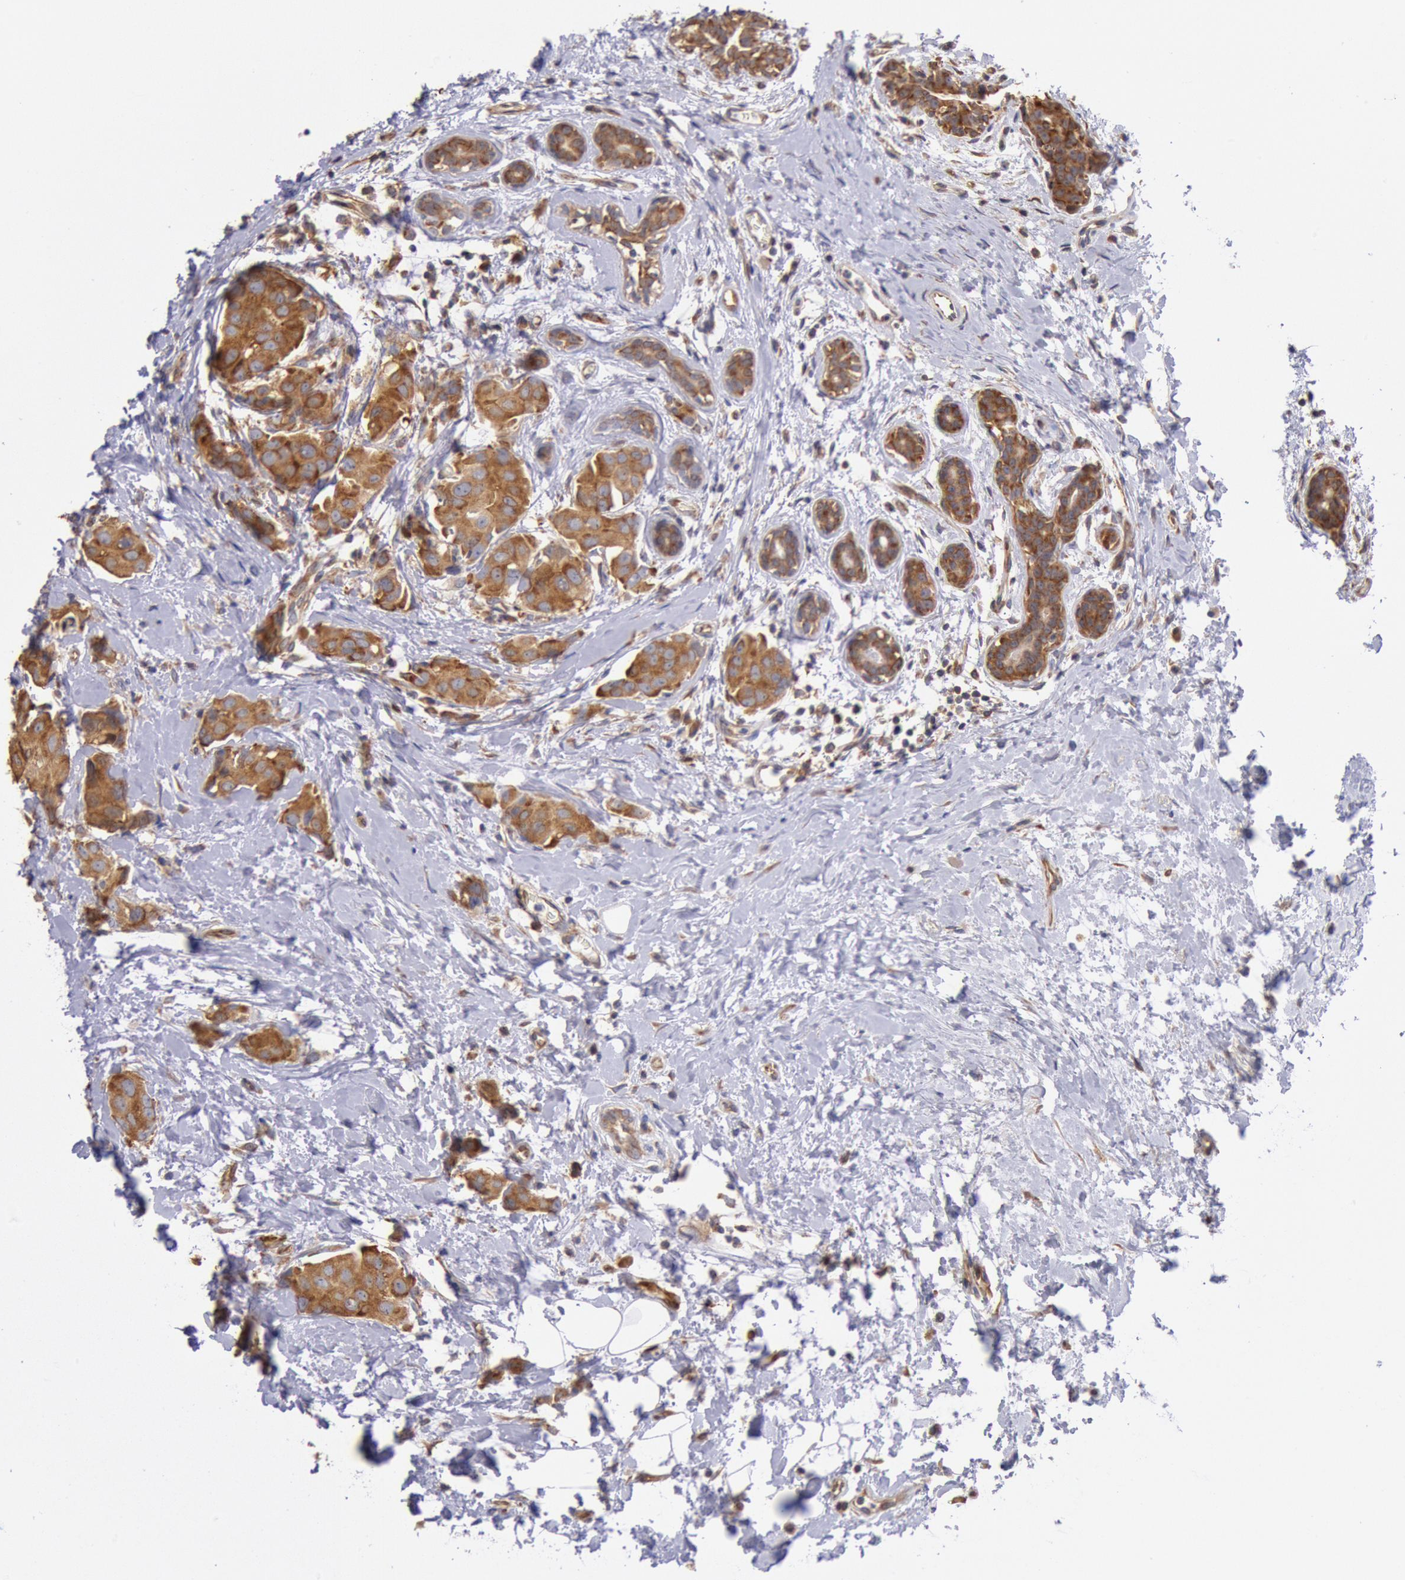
{"staining": {"intensity": "moderate", "quantity": ">75%", "location": "cytoplasmic/membranous"}, "tissue": "breast cancer", "cell_type": "Tumor cells", "image_type": "cancer", "snomed": [{"axis": "morphology", "description": "Duct carcinoma"}, {"axis": "topography", "description": "Breast"}], "caption": "Protein expression analysis of human breast cancer (infiltrating ductal carcinoma) reveals moderate cytoplasmic/membranous staining in about >75% of tumor cells.", "gene": "DRG1", "patient": {"sex": "female", "age": 40}}